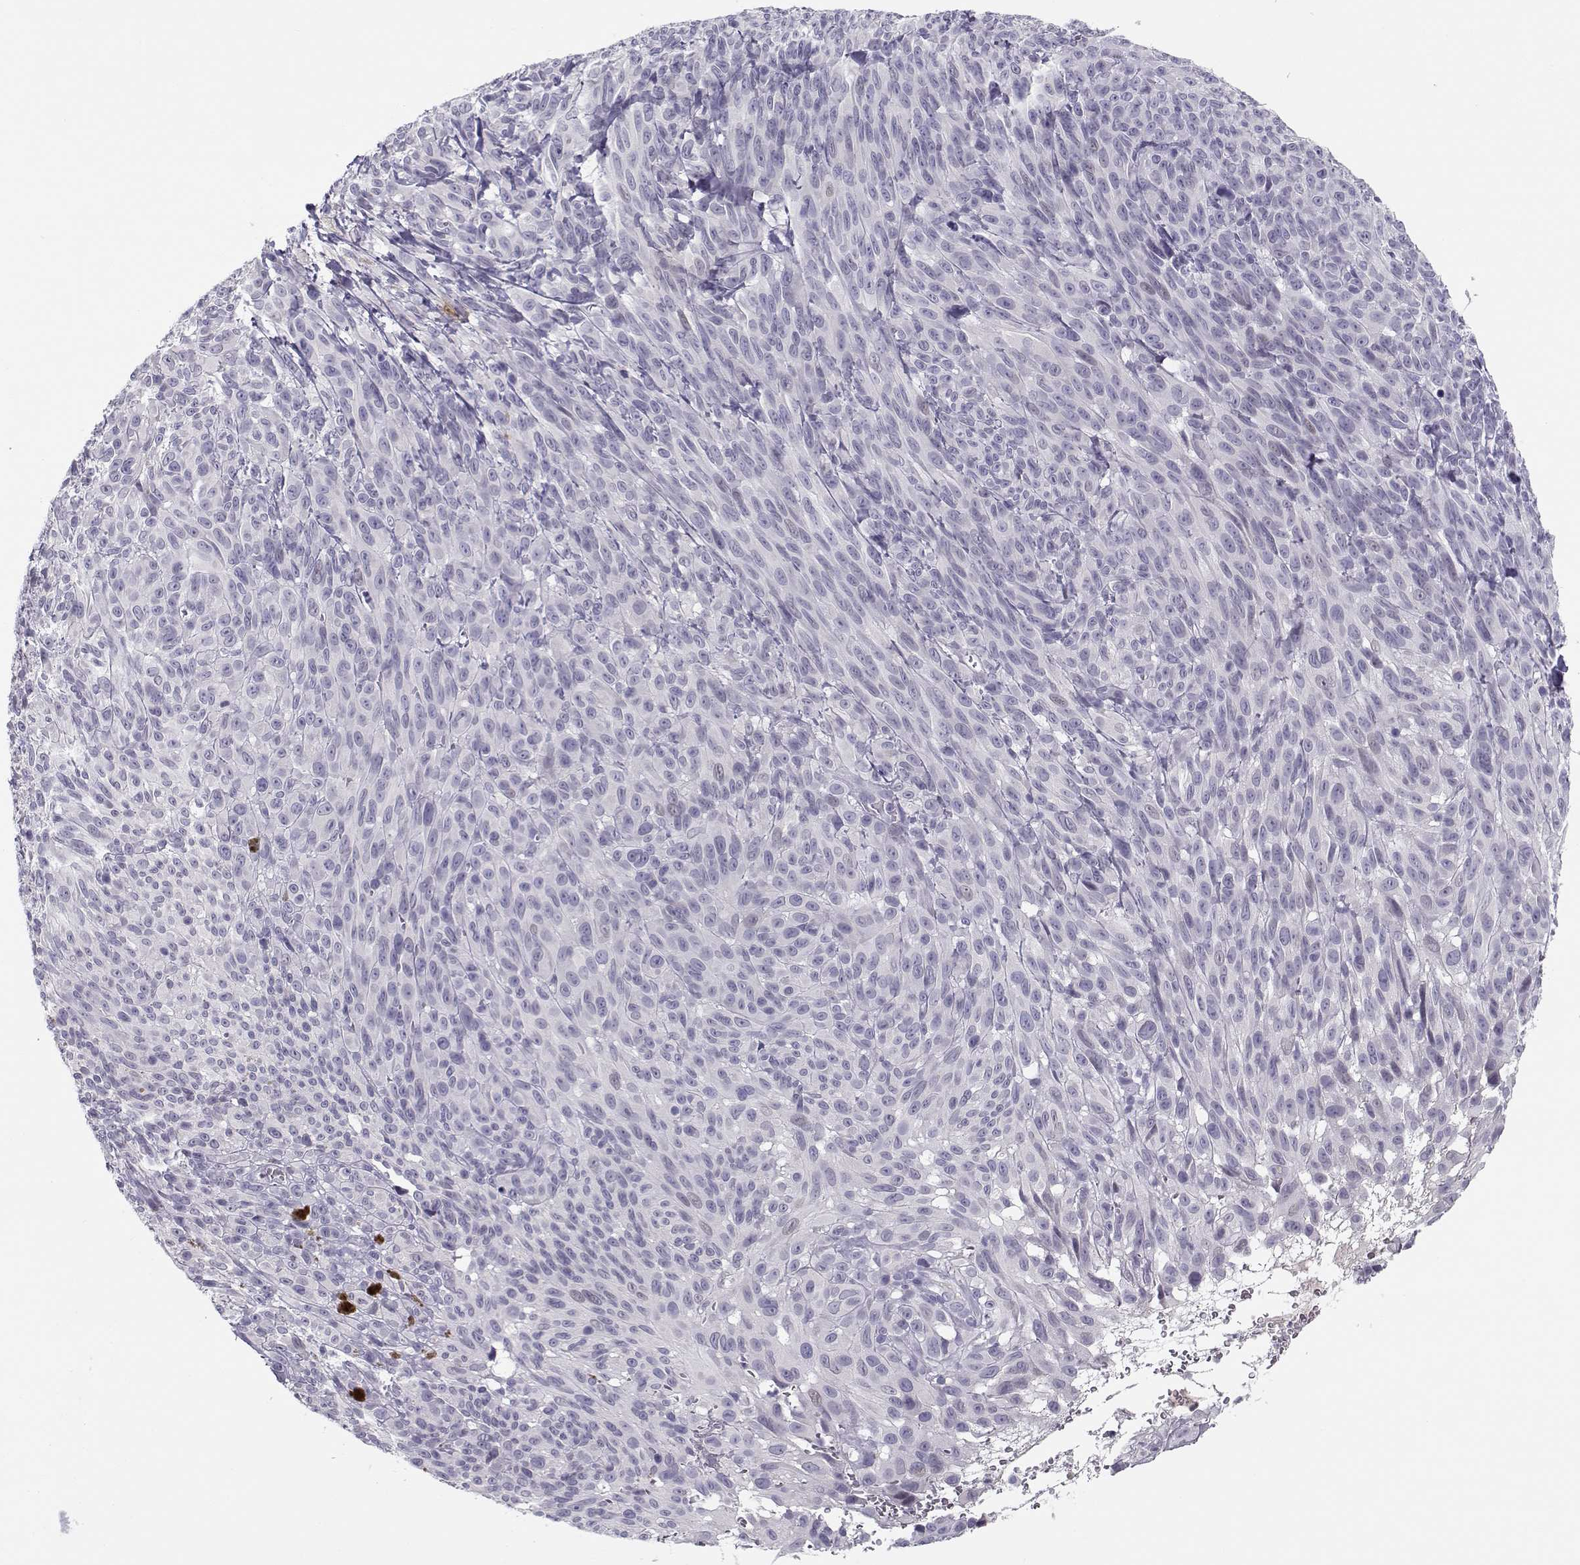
{"staining": {"intensity": "negative", "quantity": "none", "location": "none"}, "tissue": "melanoma", "cell_type": "Tumor cells", "image_type": "cancer", "snomed": [{"axis": "morphology", "description": "Malignant melanoma, NOS"}, {"axis": "topography", "description": "Skin"}], "caption": "An image of malignant melanoma stained for a protein exhibits no brown staining in tumor cells.", "gene": "CFAP77", "patient": {"sex": "male", "age": 83}}